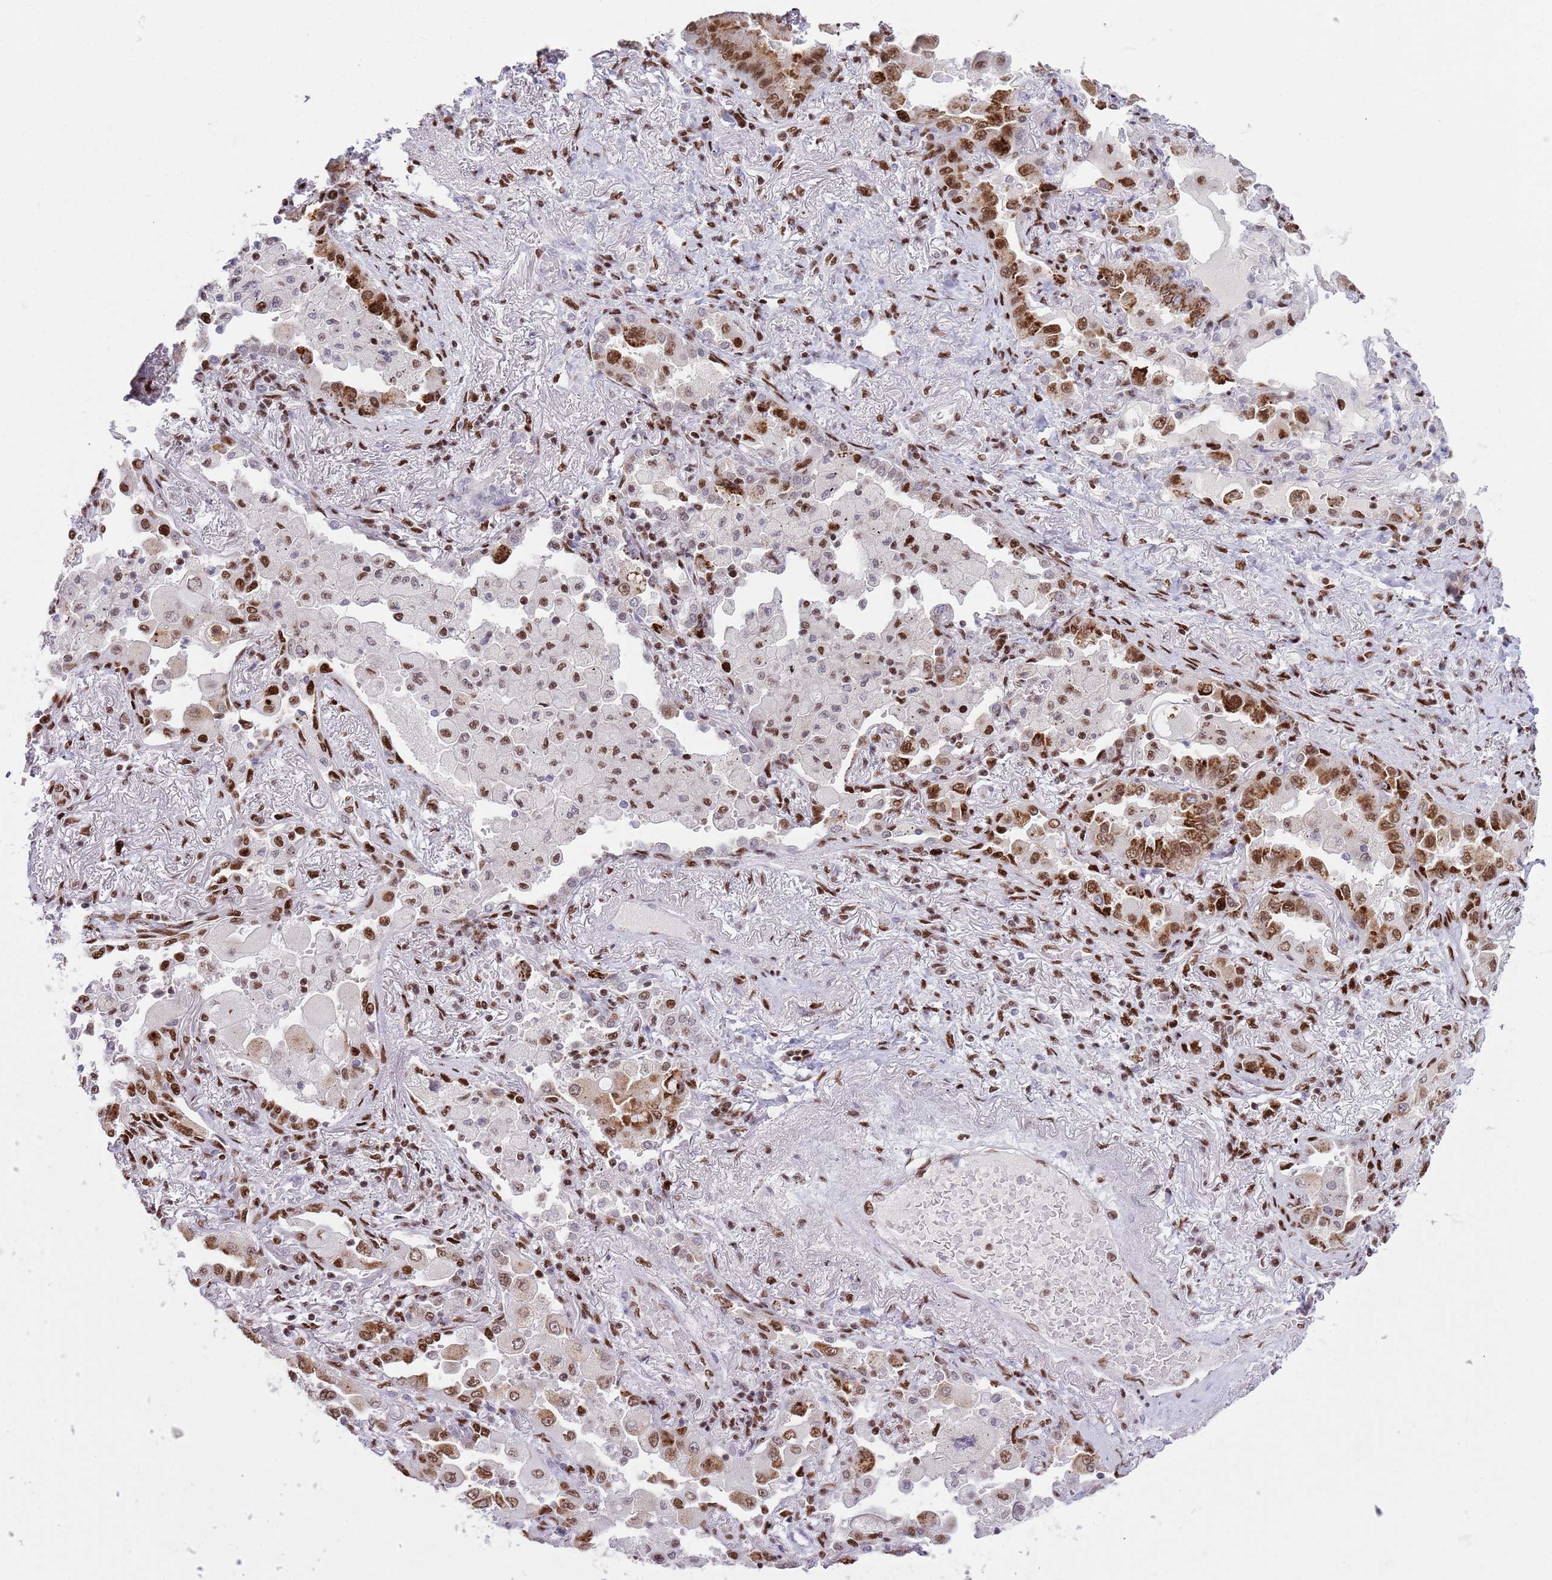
{"staining": {"intensity": "strong", "quantity": ">75%", "location": "nuclear"}, "tissue": "lung cancer", "cell_type": "Tumor cells", "image_type": "cancer", "snomed": [{"axis": "morphology", "description": "Squamous cell carcinoma, NOS"}, {"axis": "topography", "description": "Lung"}], "caption": "Lung cancer (squamous cell carcinoma) was stained to show a protein in brown. There is high levels of strong nuclear expression in about >75% of tumor cells. (DAB IHC, brown staining for protein, blue staining for nuclei).", "gene": "MFSD10", "patient": {"sex": "male", "age": 74}}